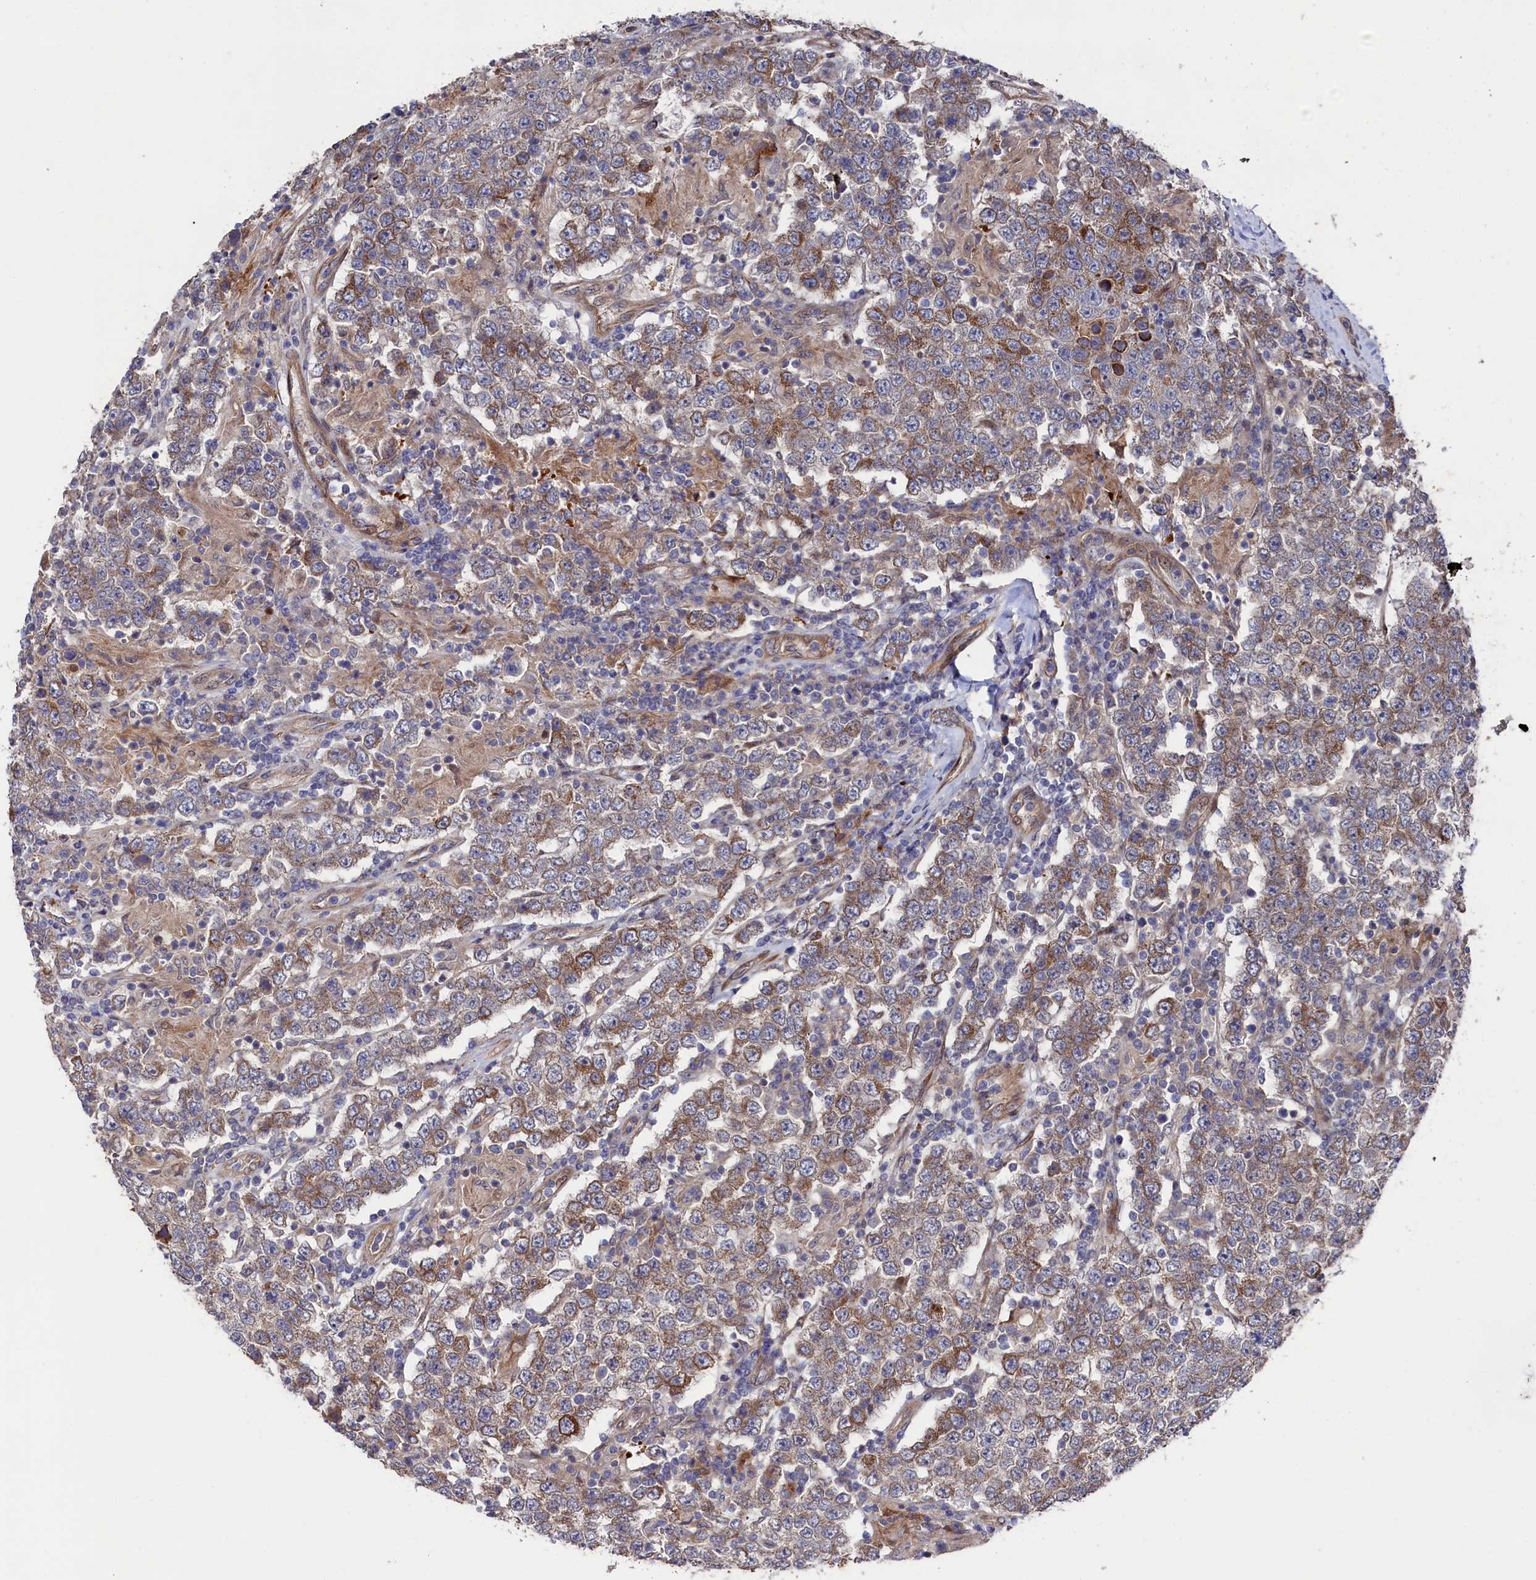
{"staining": {"intensity": "moderate", "quantity": ">75%", "location": "cytoplasmic/membranous"}, "tissue": "testis cancer", "cell_type": "Tumor cells", "image_type": "cancer", "snomed": [{"axis": "morphology", "description": "Normal tissue, NOS"}, {"axis": "morphology", "description": "Urothelial carcinoma, High grade"}, {"axis": "morphology", "description": "Seminoma, NOS"}, {"axis": "morphology", "description": "Carcinoma, Embryonal, NOS"}, {"axis": "topography", "description": "Urinary bladder"}, {"axis": "topography", "description": "Testis"}], "caption": "A high-resolution micrograph shows immunohistochemistry staining of testis cancer (high-grade urothelial carcinoma), which shows moderate cytoplasmic/membranous staining in approximately >75% of tumor cells.", "gene": "ZNF891", "patient": {"sex": "male", "age": 41}}